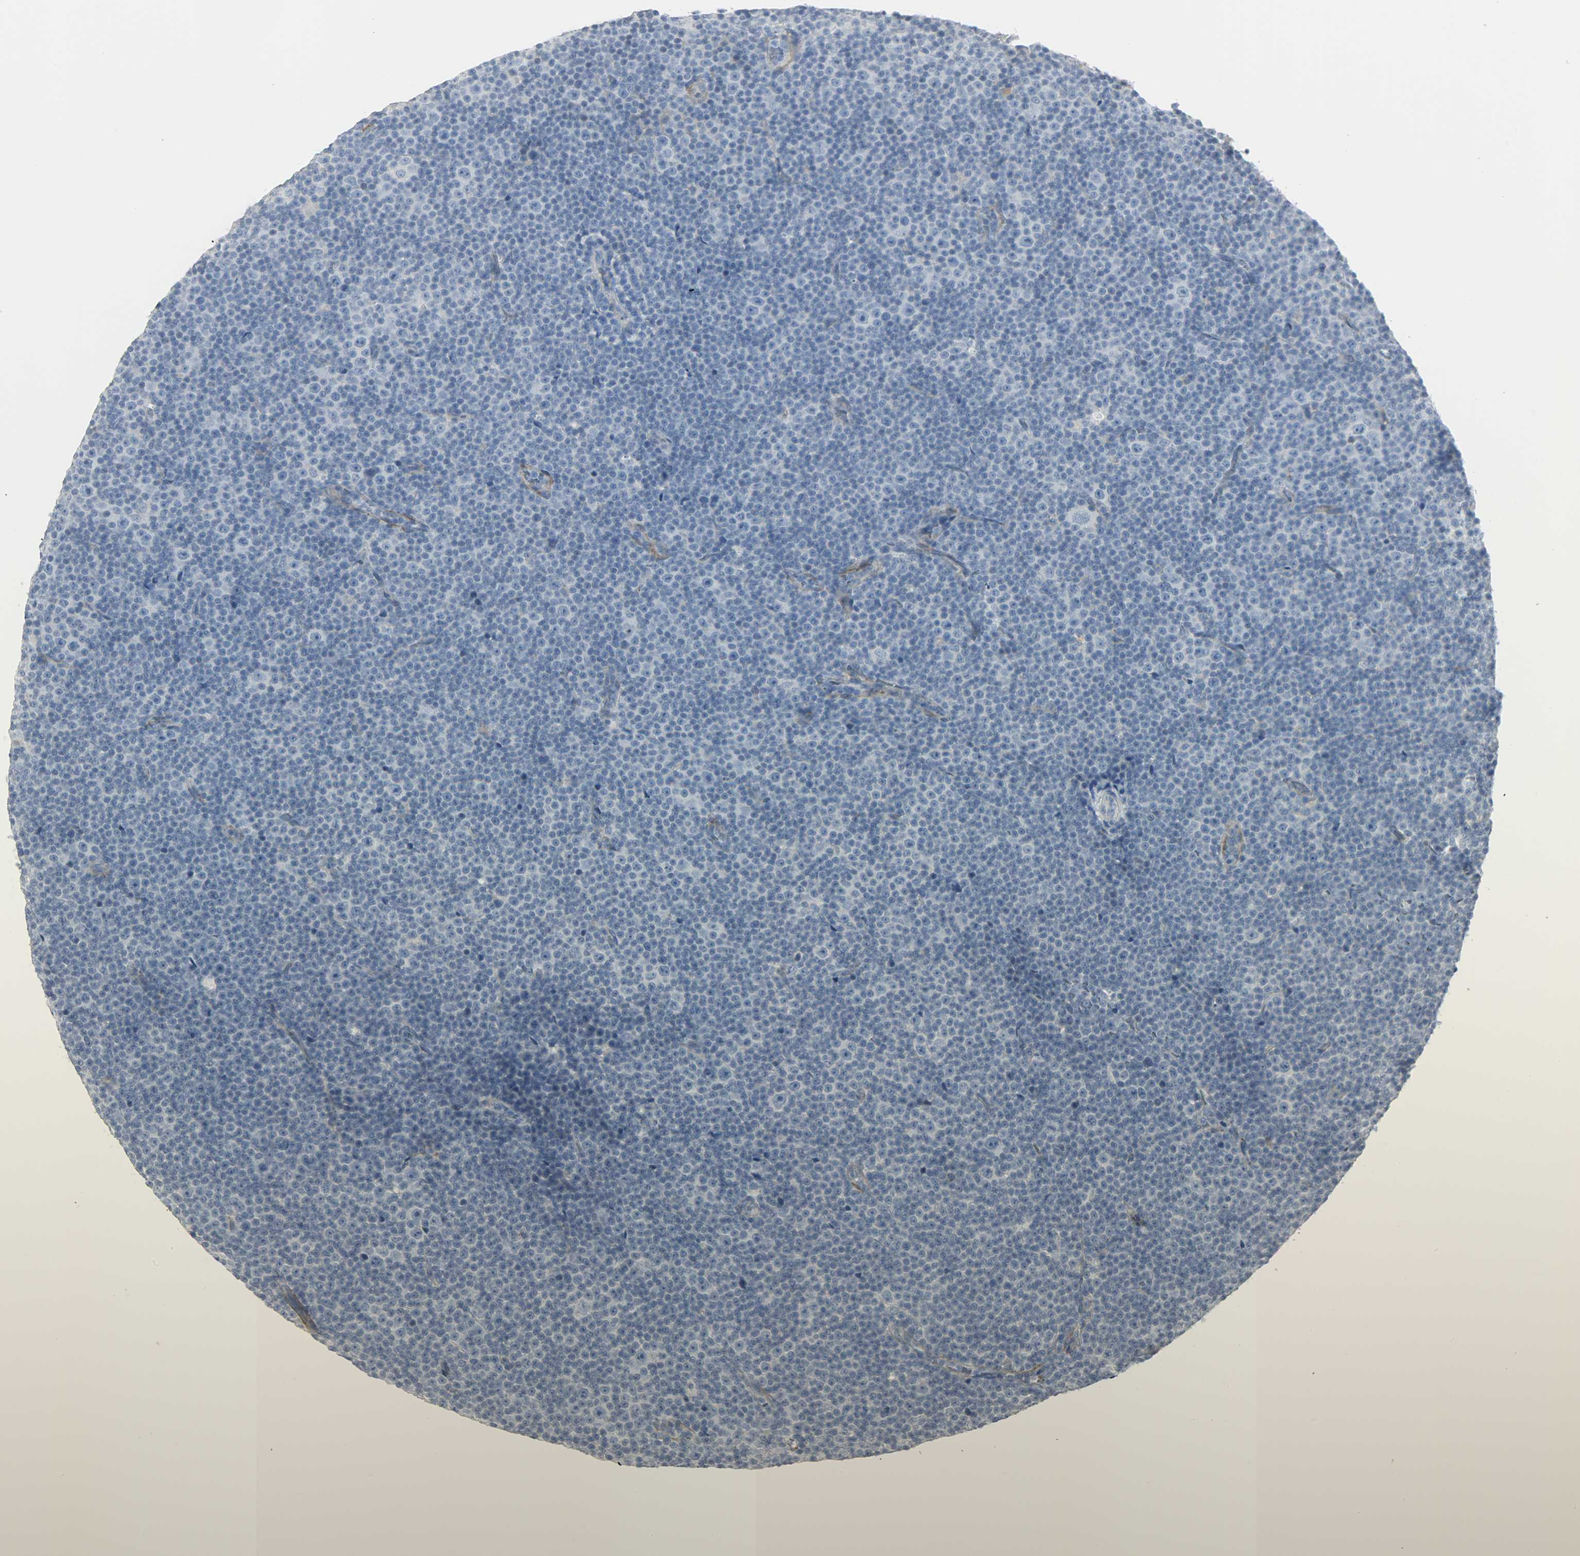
{"staining": {"intensity": "negative", "quantity": "none", "location": "none"}, "tissue": "lymphoma", "cell_type": "Tumor cells", "image_type": "cancer", "snomed": [{"axis": "morphology", "description": "Malignant lymphoma, non-Hodgkin's type, Low grade"}, {"axis": "topography", "description": "Lymph node"}], "caption": "A micrograph of human low-grade malignant lymphoma, non-Hodgkin's type is negative for staining in tumor cells. (Brightfield microscopy of DAB (3,3'-diaminobenzidine) immunohistochemistry (IHC) at high magnification).", "gene": "ENPEP", "patient": {"sex": "female", "age": 67}}